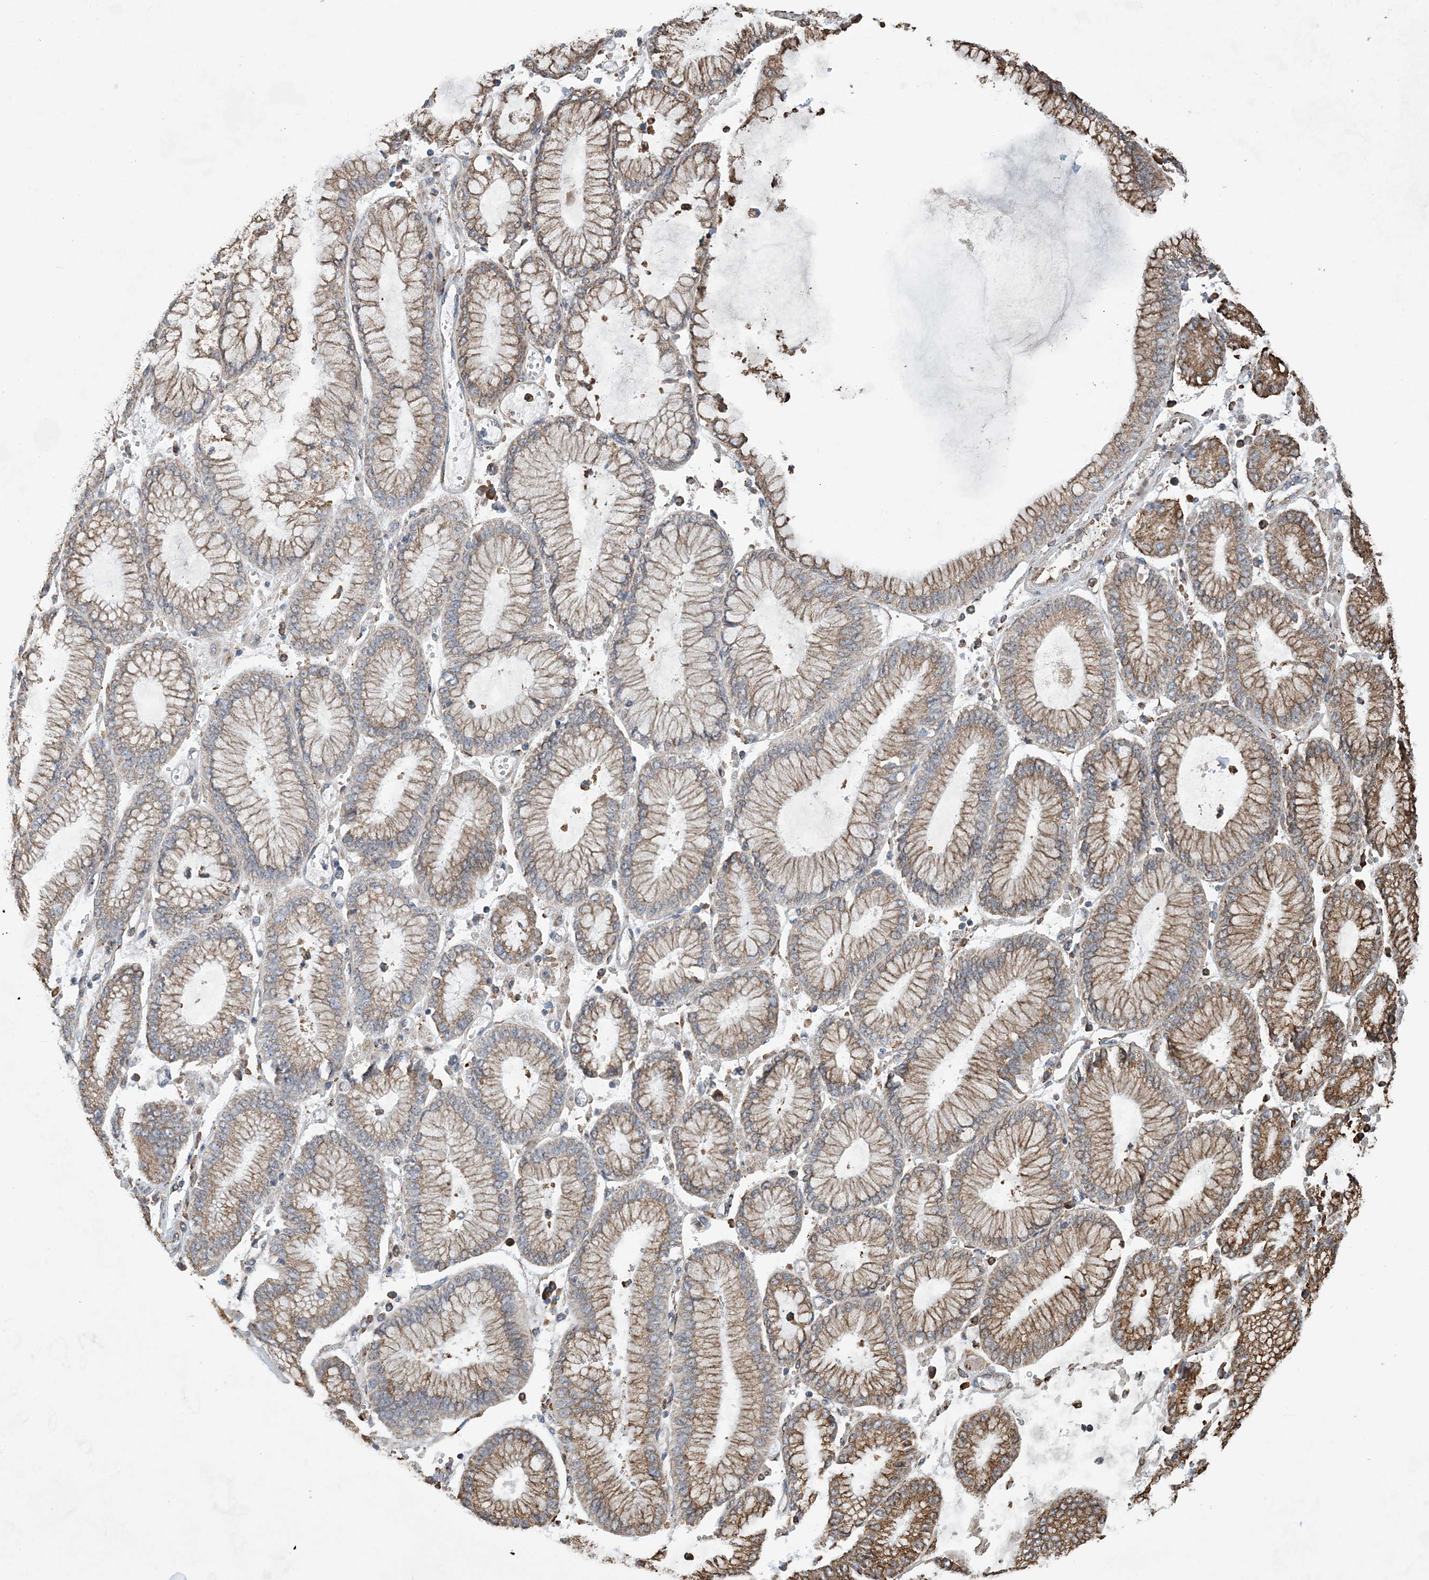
{"staining": {"intensity": "moderate", "quantity": ">75%", "location": "cytoplasmic/membranous"}, "tissue": "stomach cancer", "cell_type": "Tumor cells", "image_type": "cancer", "snomed": [{"axis": "morphology", "description": "Adenocarcinoma, NOS"}, {"axis": "topography", "description": "Stomach"}], "caption": "This is a histology image of immunohistochemistry staining of stomach cancer, which shows moderate staining in the cytoplasmic/membranous of tumor cells.", "gene": "WDR12", "patient": {"sex": "male", "age": 76}}